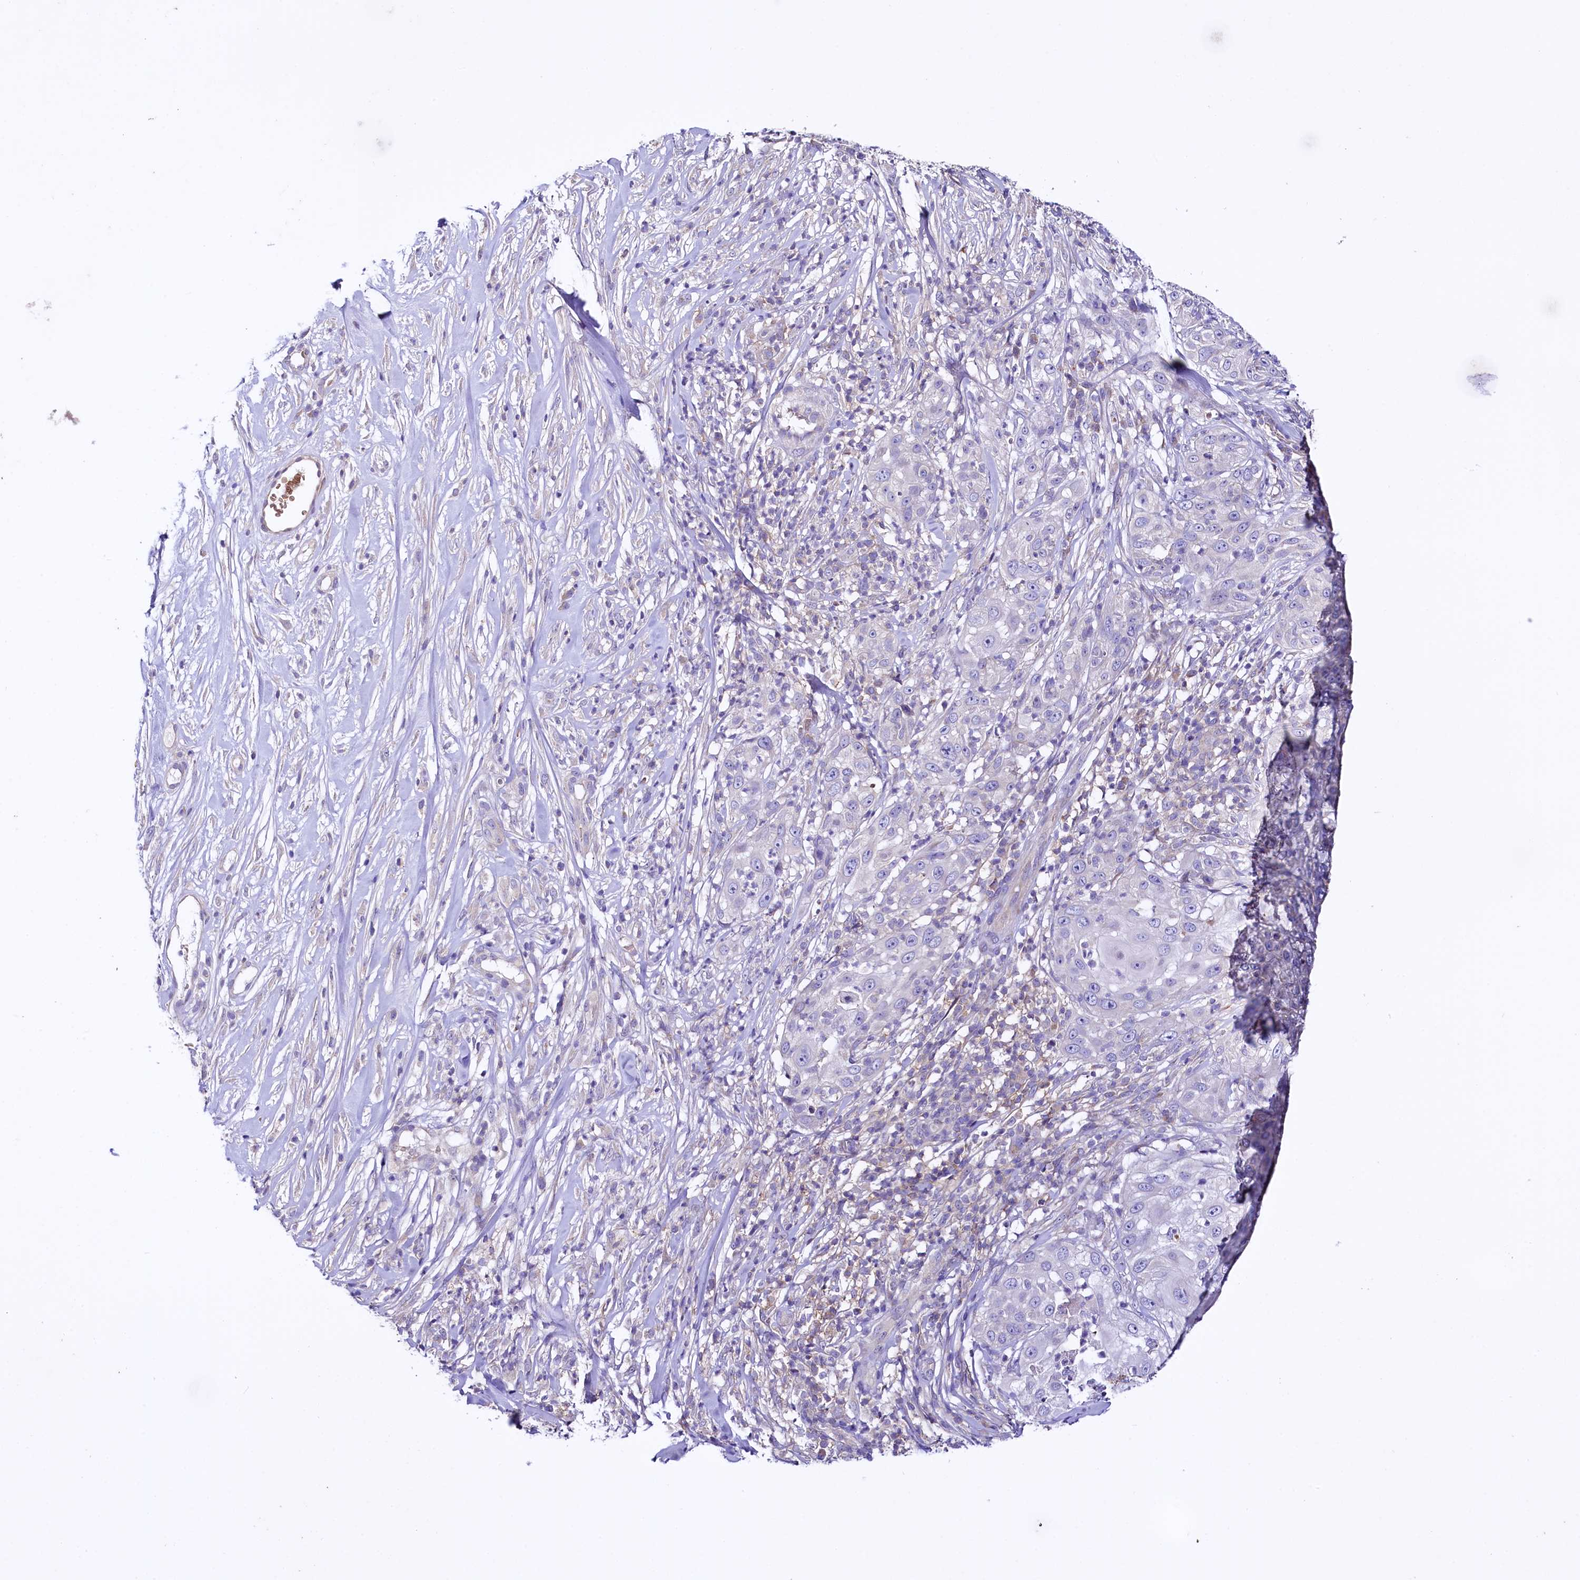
{"staining": {"intensity": "negative", "quantity": "none", "location": "none"}, "tissue": "skin cancer", "cell_type": "Tumor cells", "image_type": "cancer", "snomed": [{"axis": "morphology", "description": "Squamous cell carcinoma, NOS"}, {"axis": "topography", "description": "Skin"}], "caption": "Immunohistochemical staining of skin cancer (squamous cell carcinoma) demonstrates no significant expression in tumor cells.", "gene": "CEP295", "patient": {"sex": "female", "age": 44}}